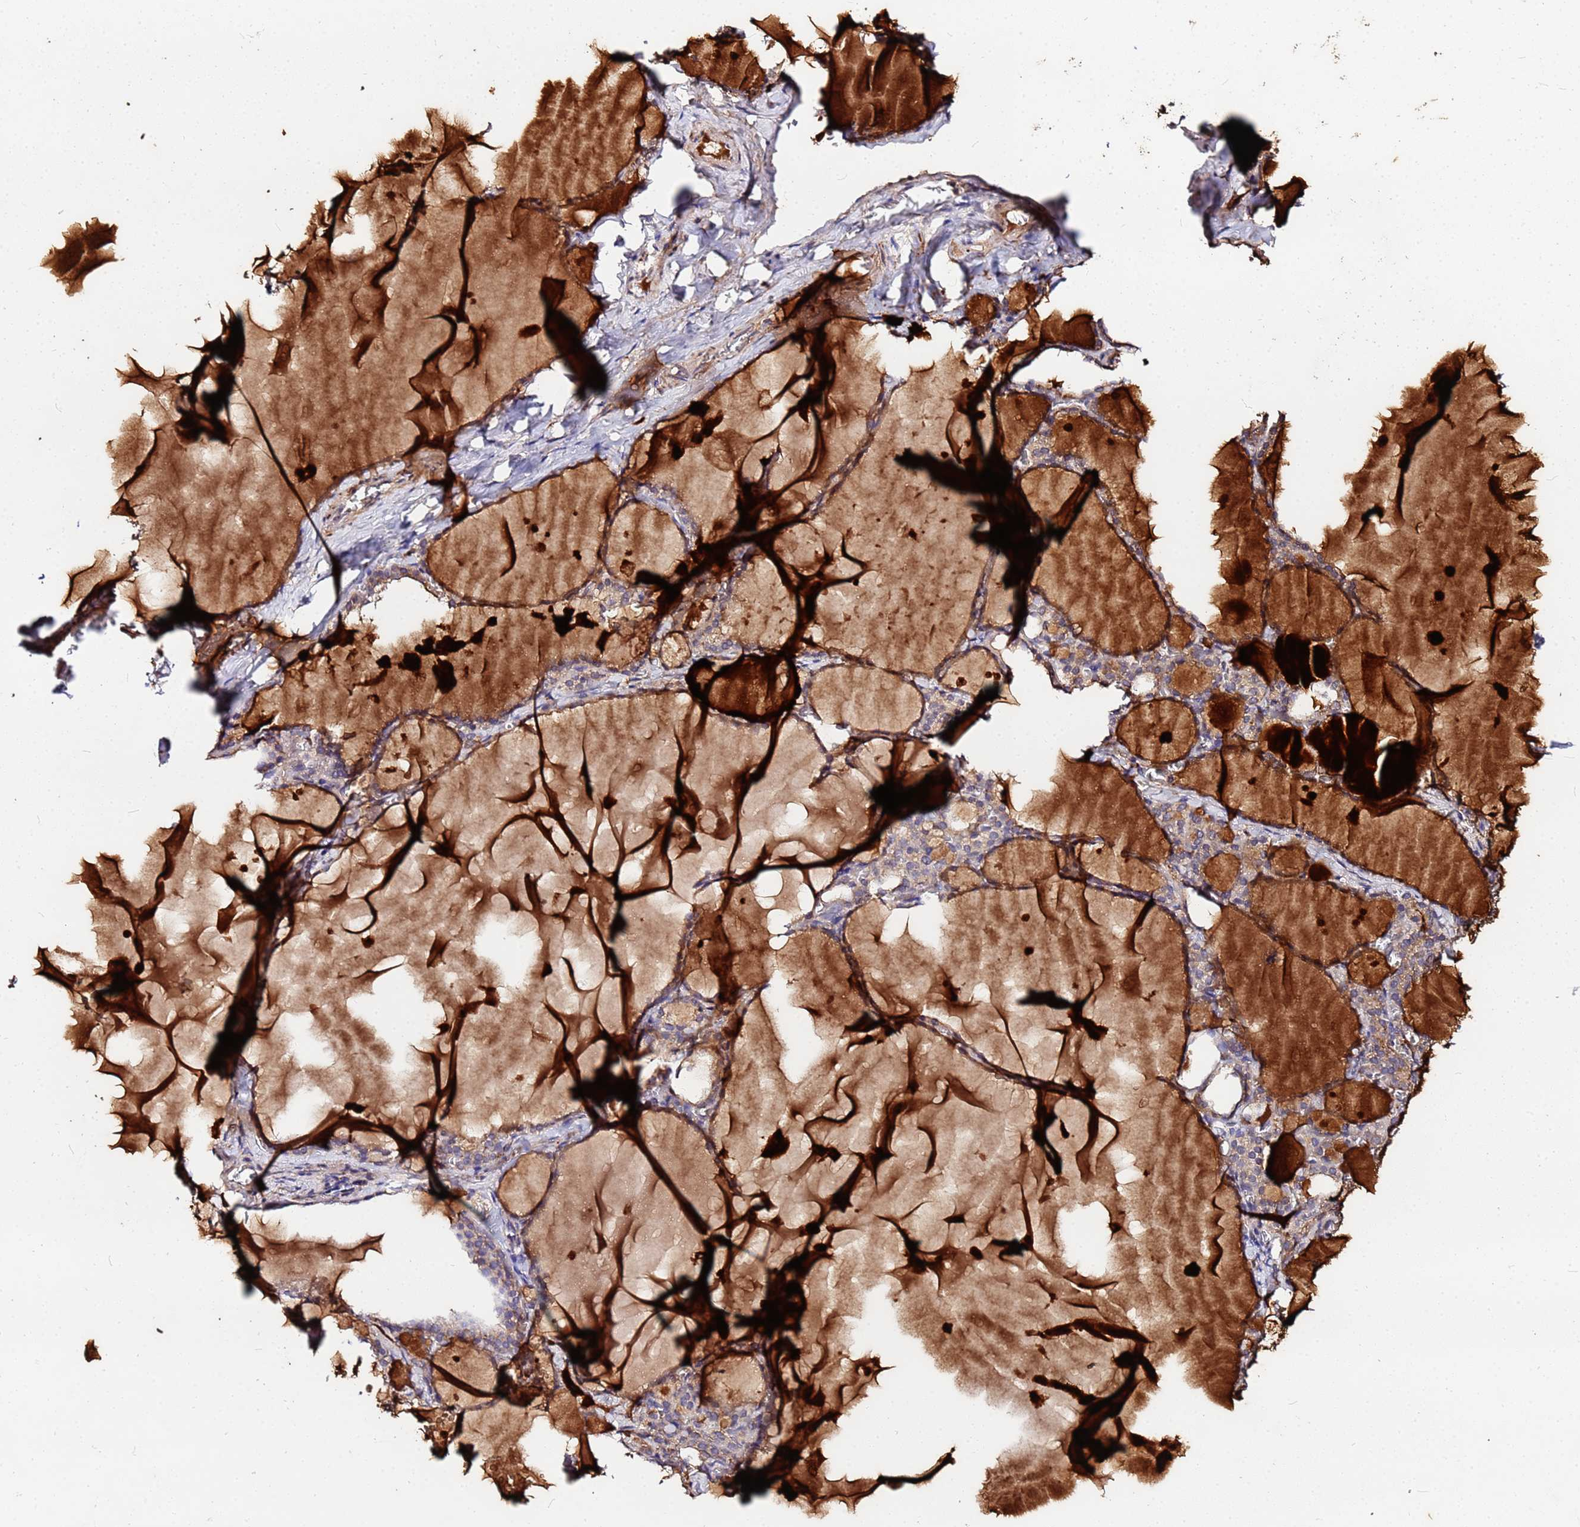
{"staining": {"intensity": "moderate", "quantity": "25%-75%", "location": "cytoplasmic/membranous"}, "tissue": "thyroid gland", "cell_type": "Glandular cells", "image_type": "normal", "snomed": [{"axis": "morphology", "description": "Normal tissue, NOS"}, {"axis": "topography", "description": "Thyroid gland"}], "caption": "Immunohistochemistry (IHC) of unremarkable human thyroid gland reveals medium levels of moderate cytoplasmic/membranous positivity in about 25%-75% of glandular cells.", "gene": "MTERF1", "patient": {"sex": "male", "age": 56}}